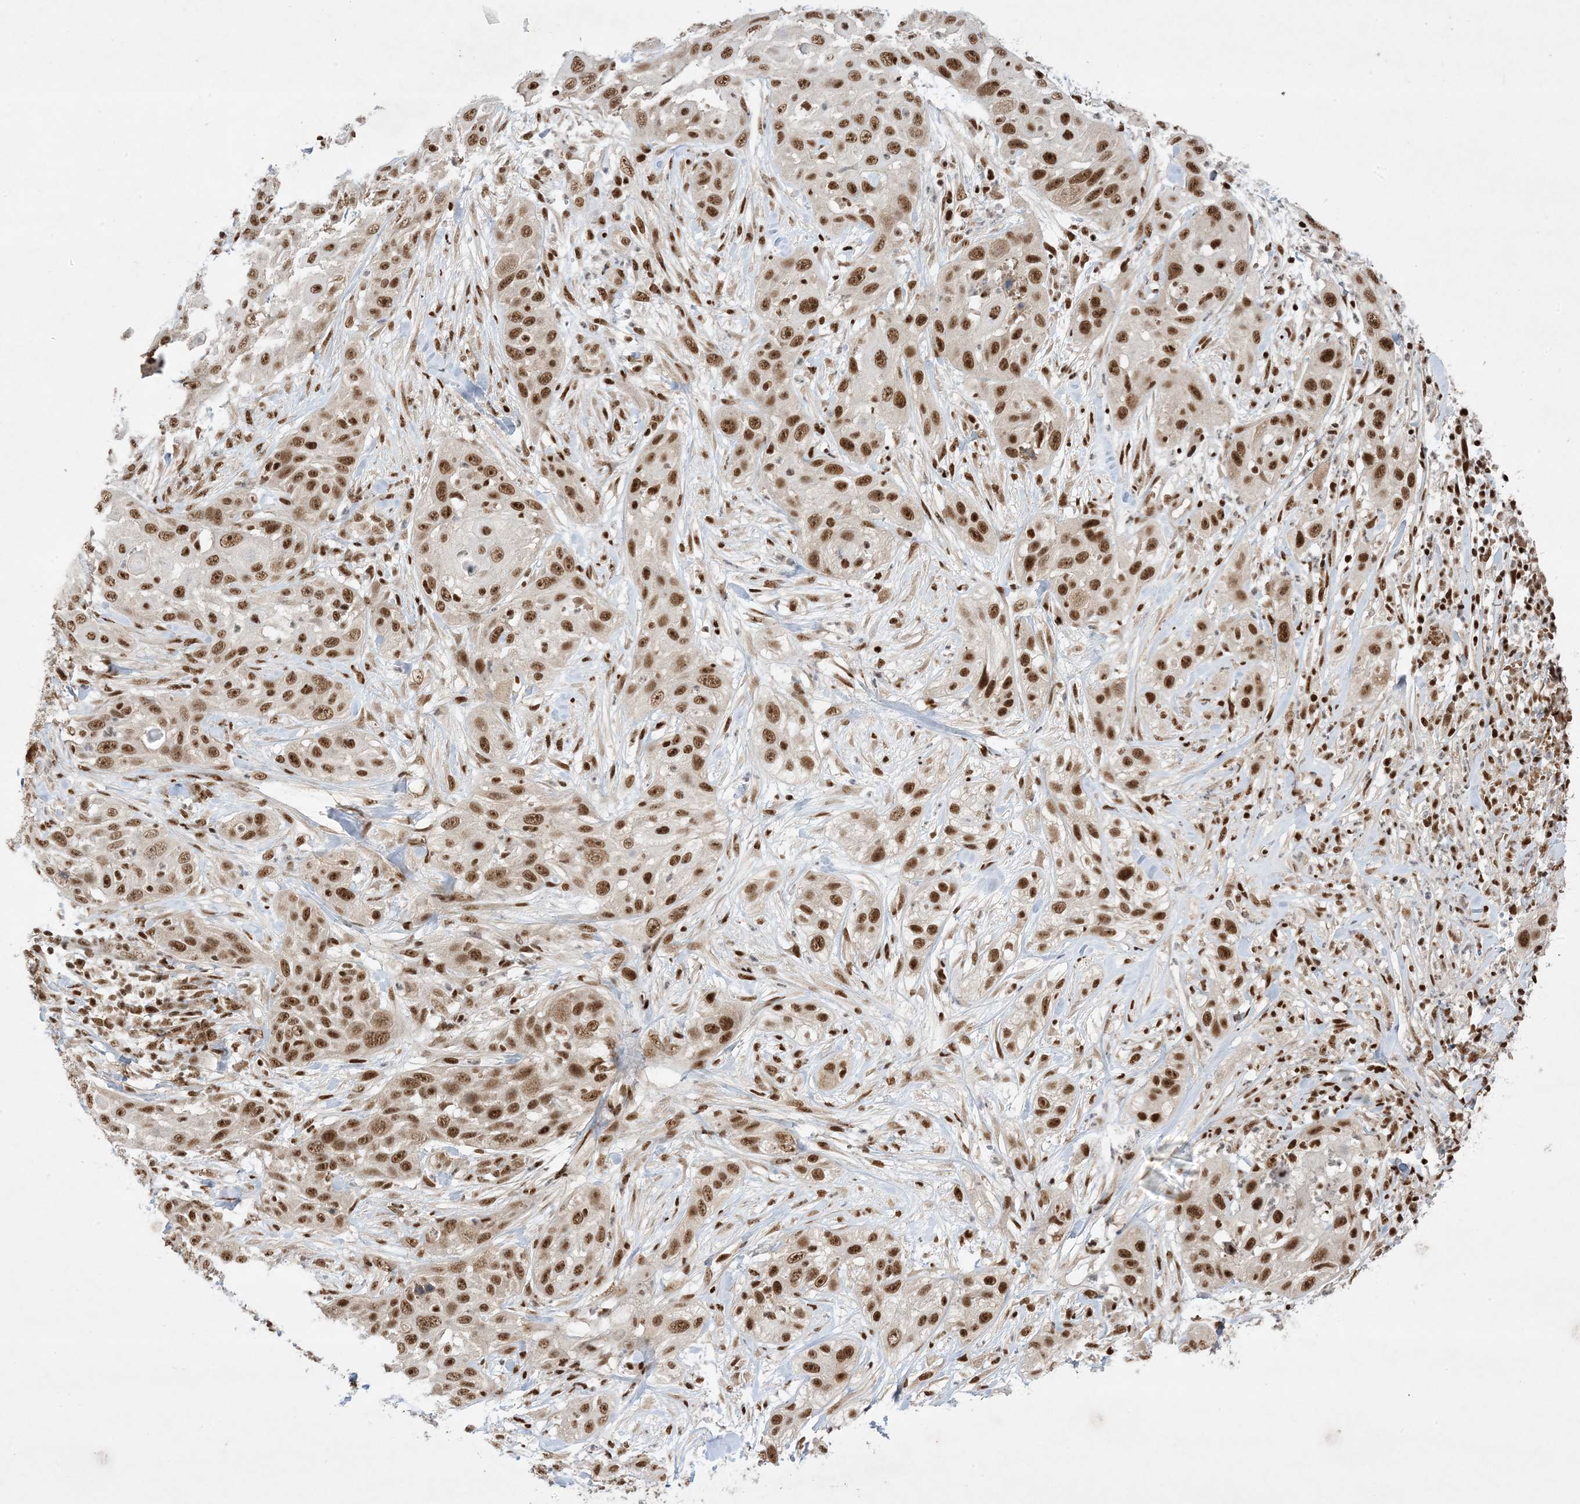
{"staining": {"intensity": "strong", "quantity": ">75%", "location": "nuclear"}, "tissue": "skin cancer", "cell_type": "Tumor cells", "image_type": "cancer", "snomed": [{"axis": "morphology", "description": "Squamous cell carcinoma, NOS"}, {"axis": "topography", "description": "Skin"}], "caption": "A histopathology image showing strong nuclear expression in approximately >75% of tumor cells in skin squamous cell carcinoma, as visualized by brown immunohistochemical staining.", "gene": "PPIL2", "patient": {"sex": "female", "age": 44}}